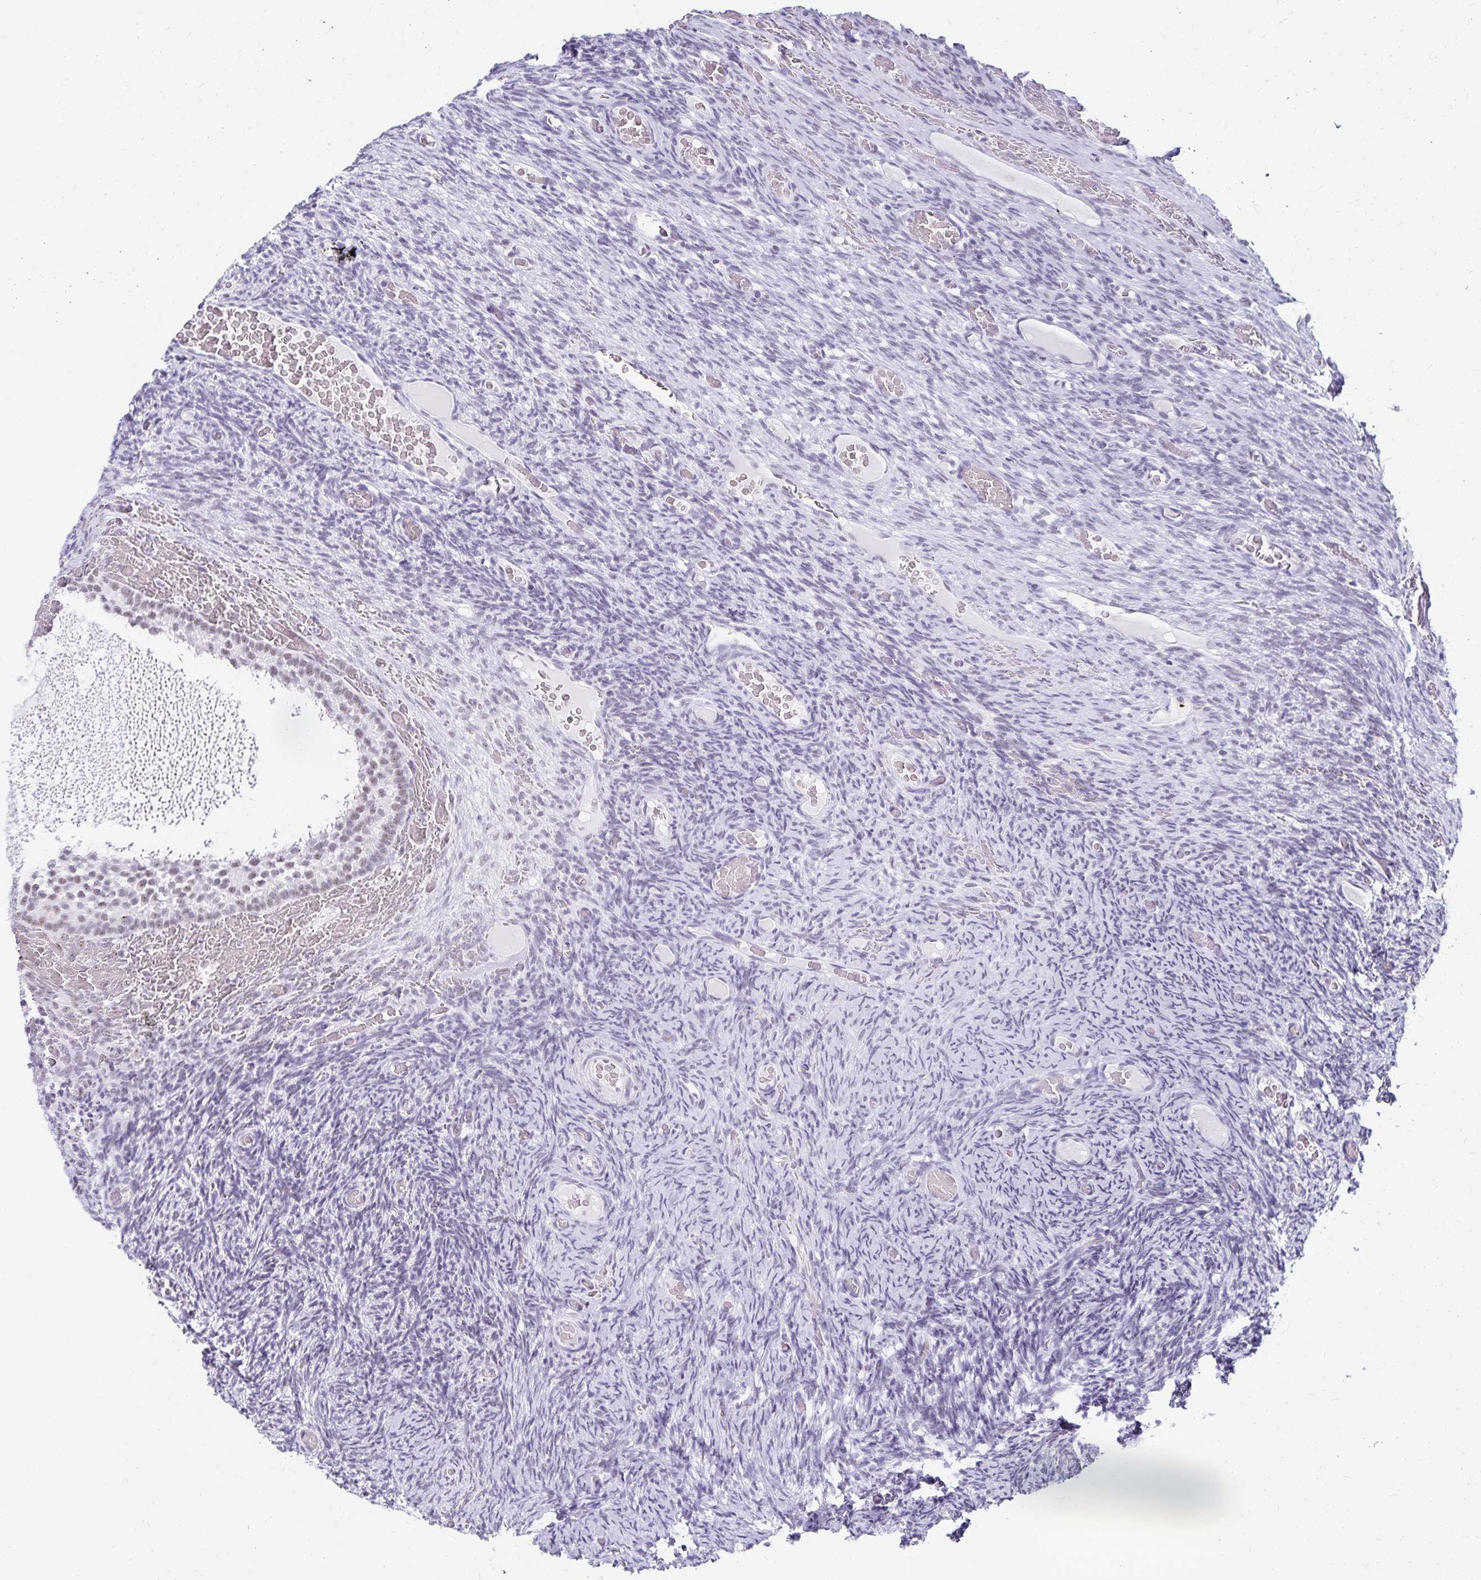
{"staining": {"intensity": "weak", "quantity": "25%-75%", "location": "nuclear"}, "tissue": "ovary", "cell_type": "Follicle cells", "image_type": "normal", "snomed": [{"axis": "morphology", "description": "Normal tissue, NOS"}, {"axis": "topography", "description": "Ovary"}], "caption": "The immunohistochemical stain labels weak nuclear staining in follicle cells of unremarkable ovary. The protein of interest is shown in brown color, while the nuclei are stained blue.", "gene": "C20orf85", "patient": {"sex": "female", "age": 34}}